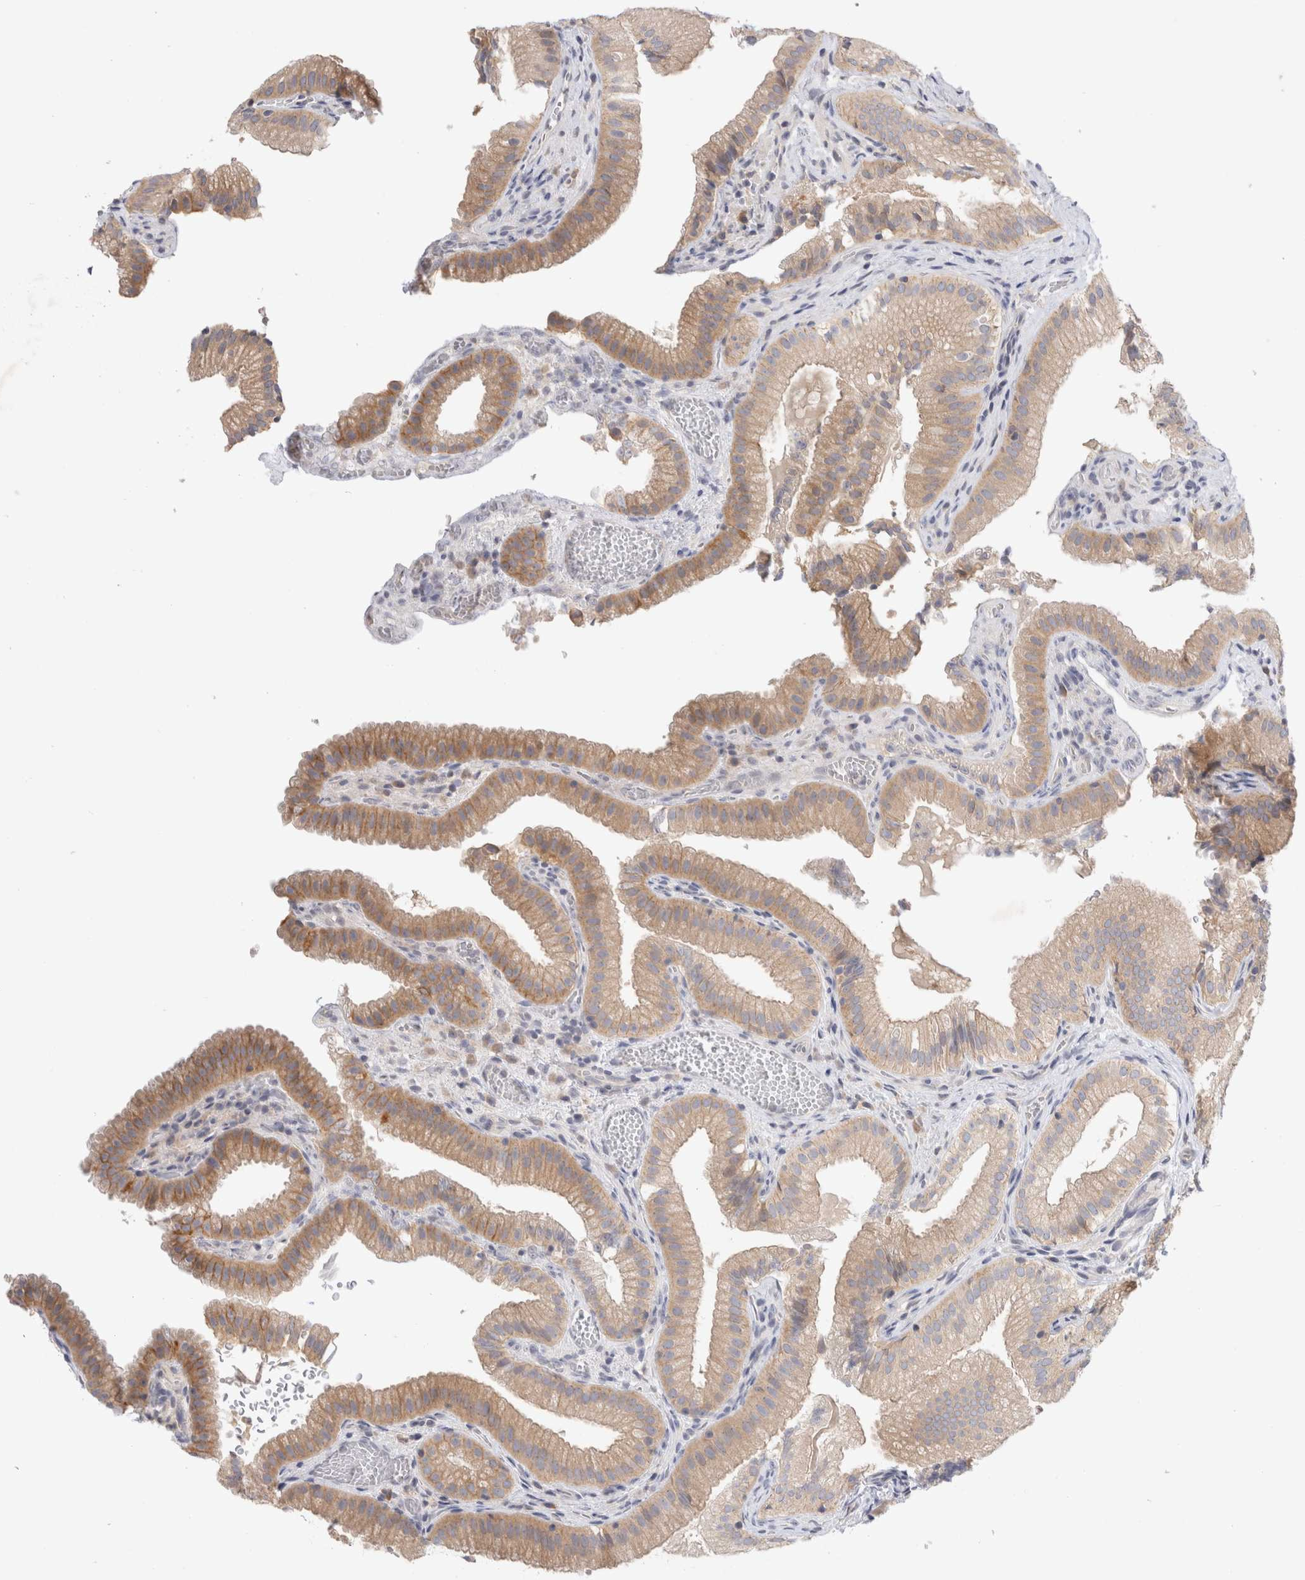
{"staining": {"intensity": "moderate", "quantity": ">75%", "location": "cytoplasmic/membranous"}, "tissue": "gallbladder", "cell_type": "Glandular cells", "image_type": "normal", "snomed": [{"axis": "morphology", "description": "Normal tissue, NOS"}, {"axis": "topography", "description": "Gallbladder"}], "caption": "Moderate cytoplasmic/membranous protein positivity is identified in approximately >75% of glandular cells in gallbladder. The staining was performed using DAB, with brown indicating positive protein expression. Nuclei are stained blue with hematoxylin.", "gene": "NEDD4L", "patient": {"sex": "female", "age": 30}}